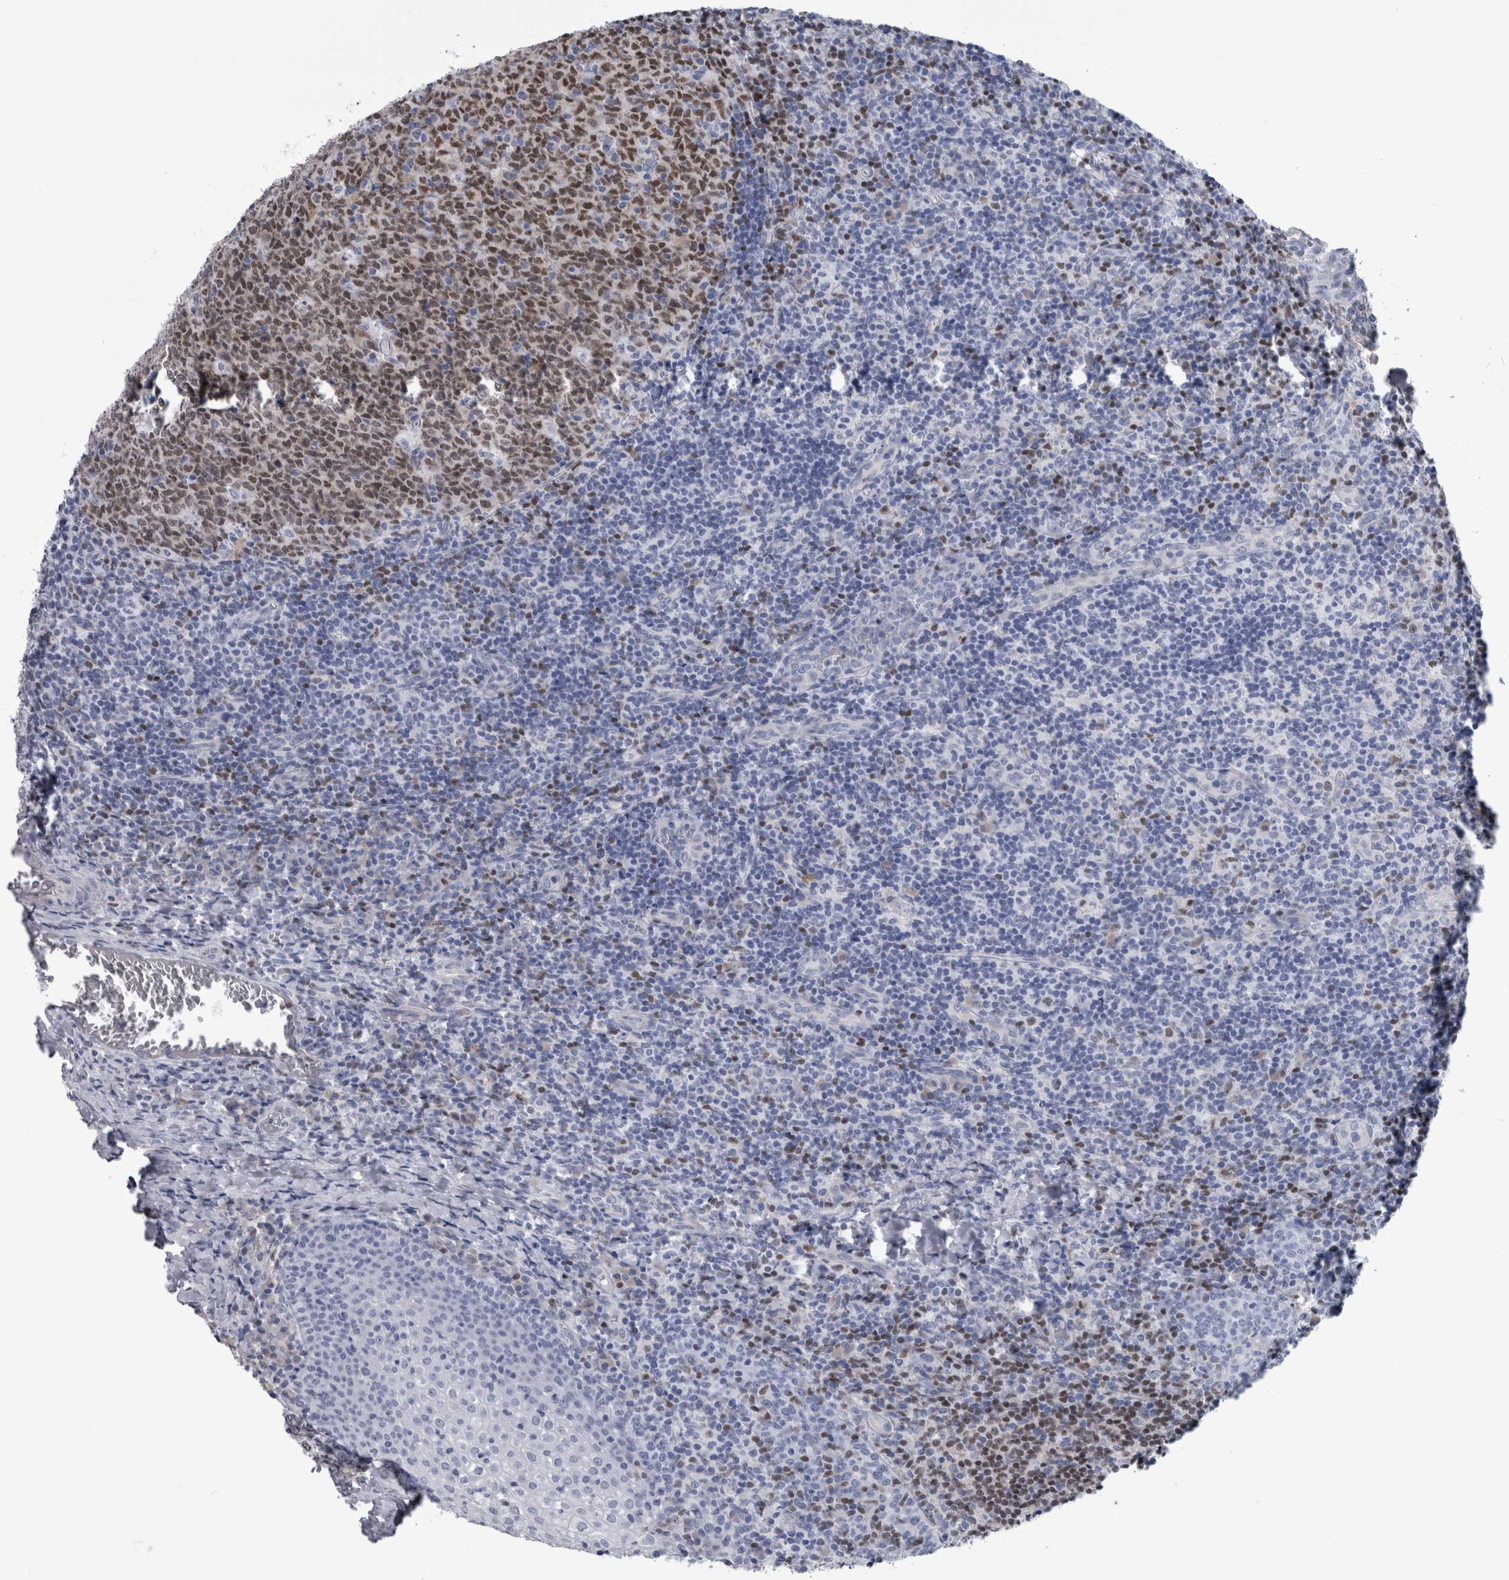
{"staining": {"intensity": "moderate", "quantity": "25%-75%", "location": "nuclear"}, "tissue": "tonsil", "cell_type": "Germinal center cells", "image_type": "normal", "snomed": [{"axis": "morphology", "description": "Normal tissue, NOS"}, {"axis": "topography", "description": "Tonsil"}], "caption": "The photomicrograph displays a brown stain indicating the presence of a protein in the nuclear of germinal center cells in tonsil. Using DAB (3,3'-diaminobenzidine) (brown) and hematoxylin (blue) stains, captured at high magnification using brightfield microscopy.", "gene": "PAX5", "patient": {"sex": "female", "age": 19}}